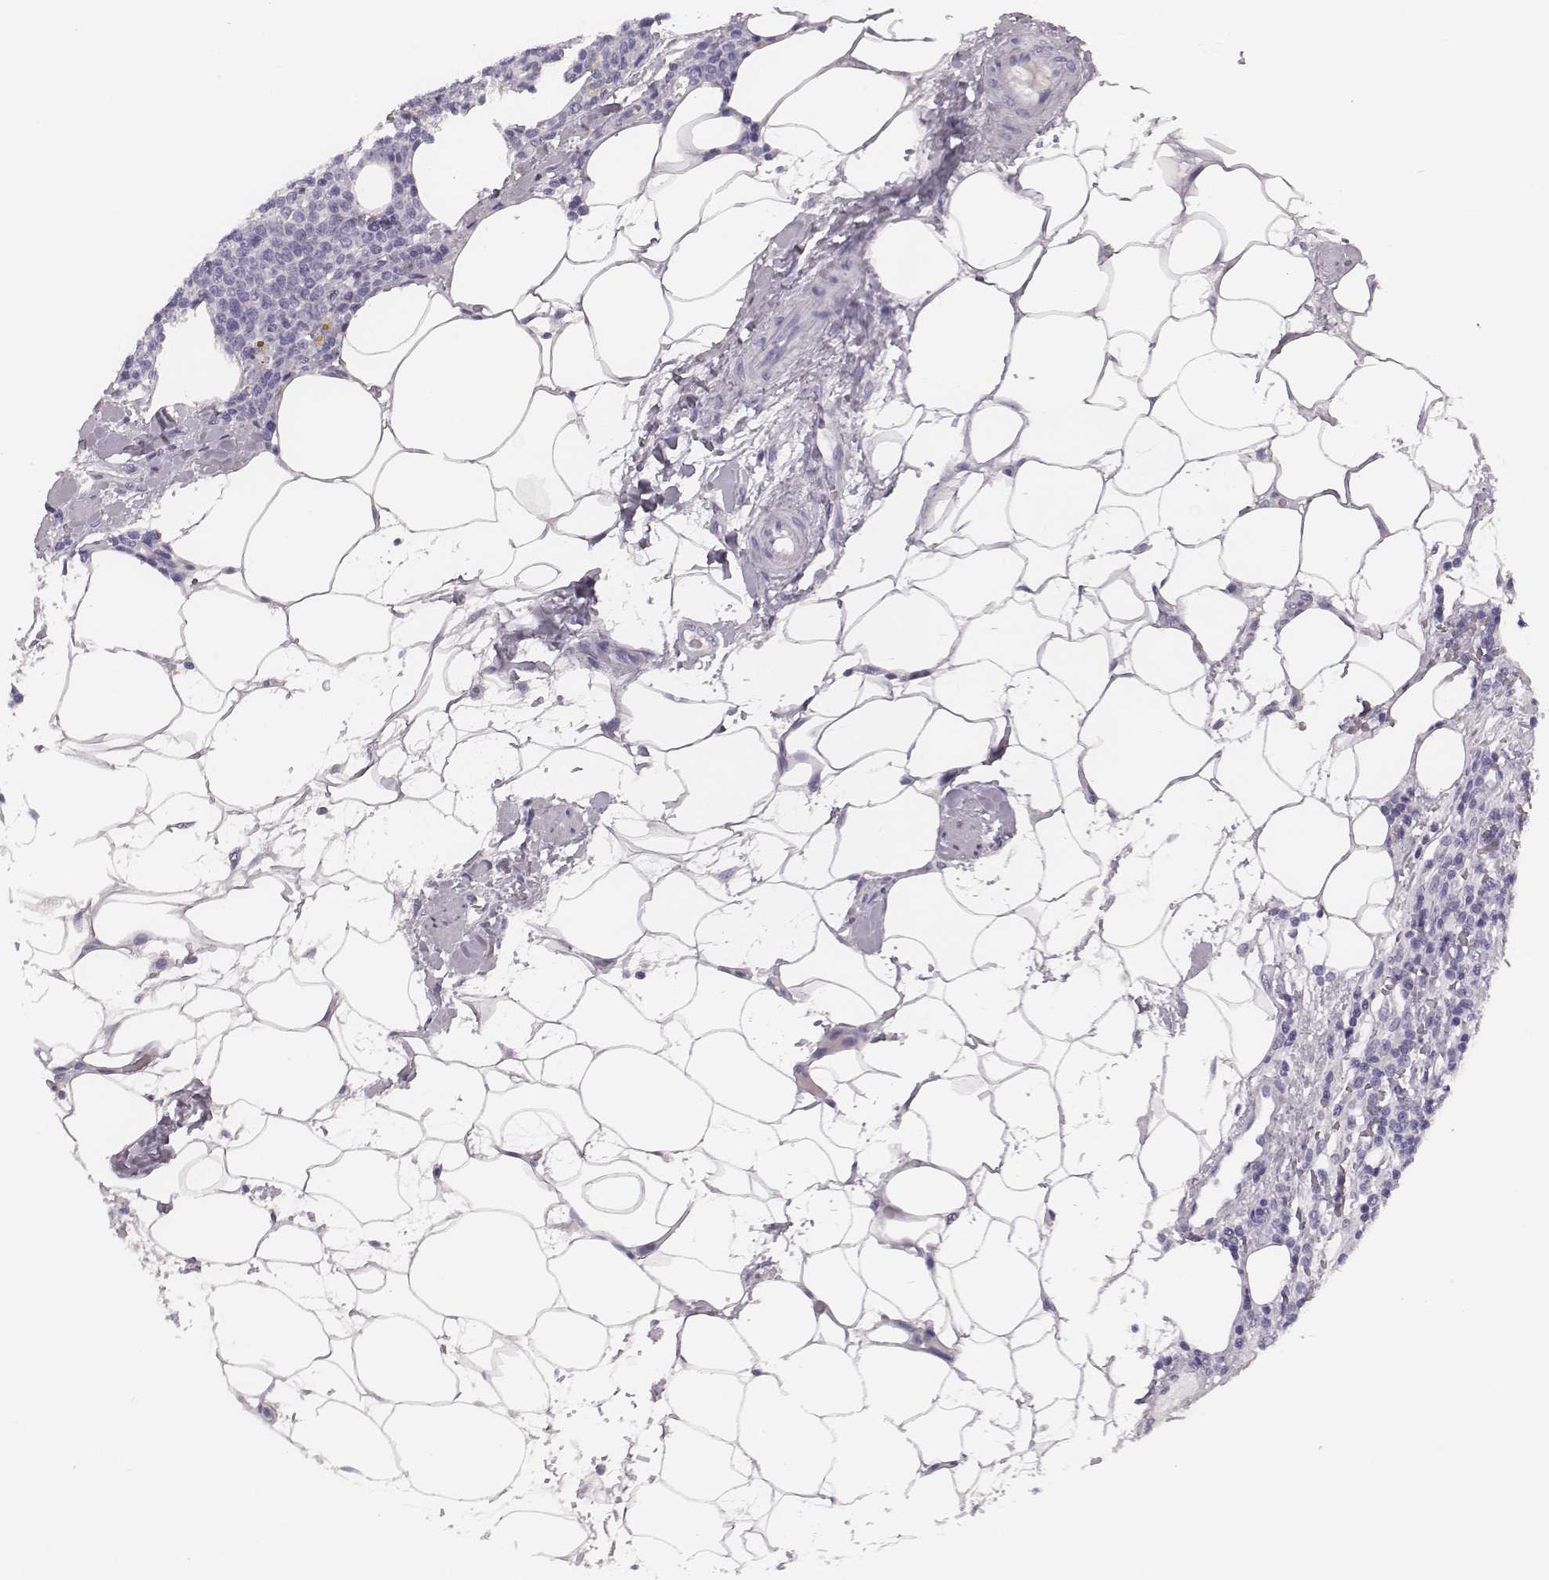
{"staining": {"intensity": "negative", "quantity": "none", "location": "none"}, "tissue": "lymphoma", "cell_type": "Tumor cells", "image_type": "cancer", "snomed": [{"axis": "morphology", "description": "Malignant lymphoma, non-Hodgkin's type, High grade"}, {"axis": "topography", "description": "Lymph node"}], "caption": "The IHC micrograph has no significant positivity in tumor cells of high-grade malignant lymphoma, non-Hodgkin's type tissue.", "gene": "CSH1", "patient": {"sex": "male", "age": 61}}